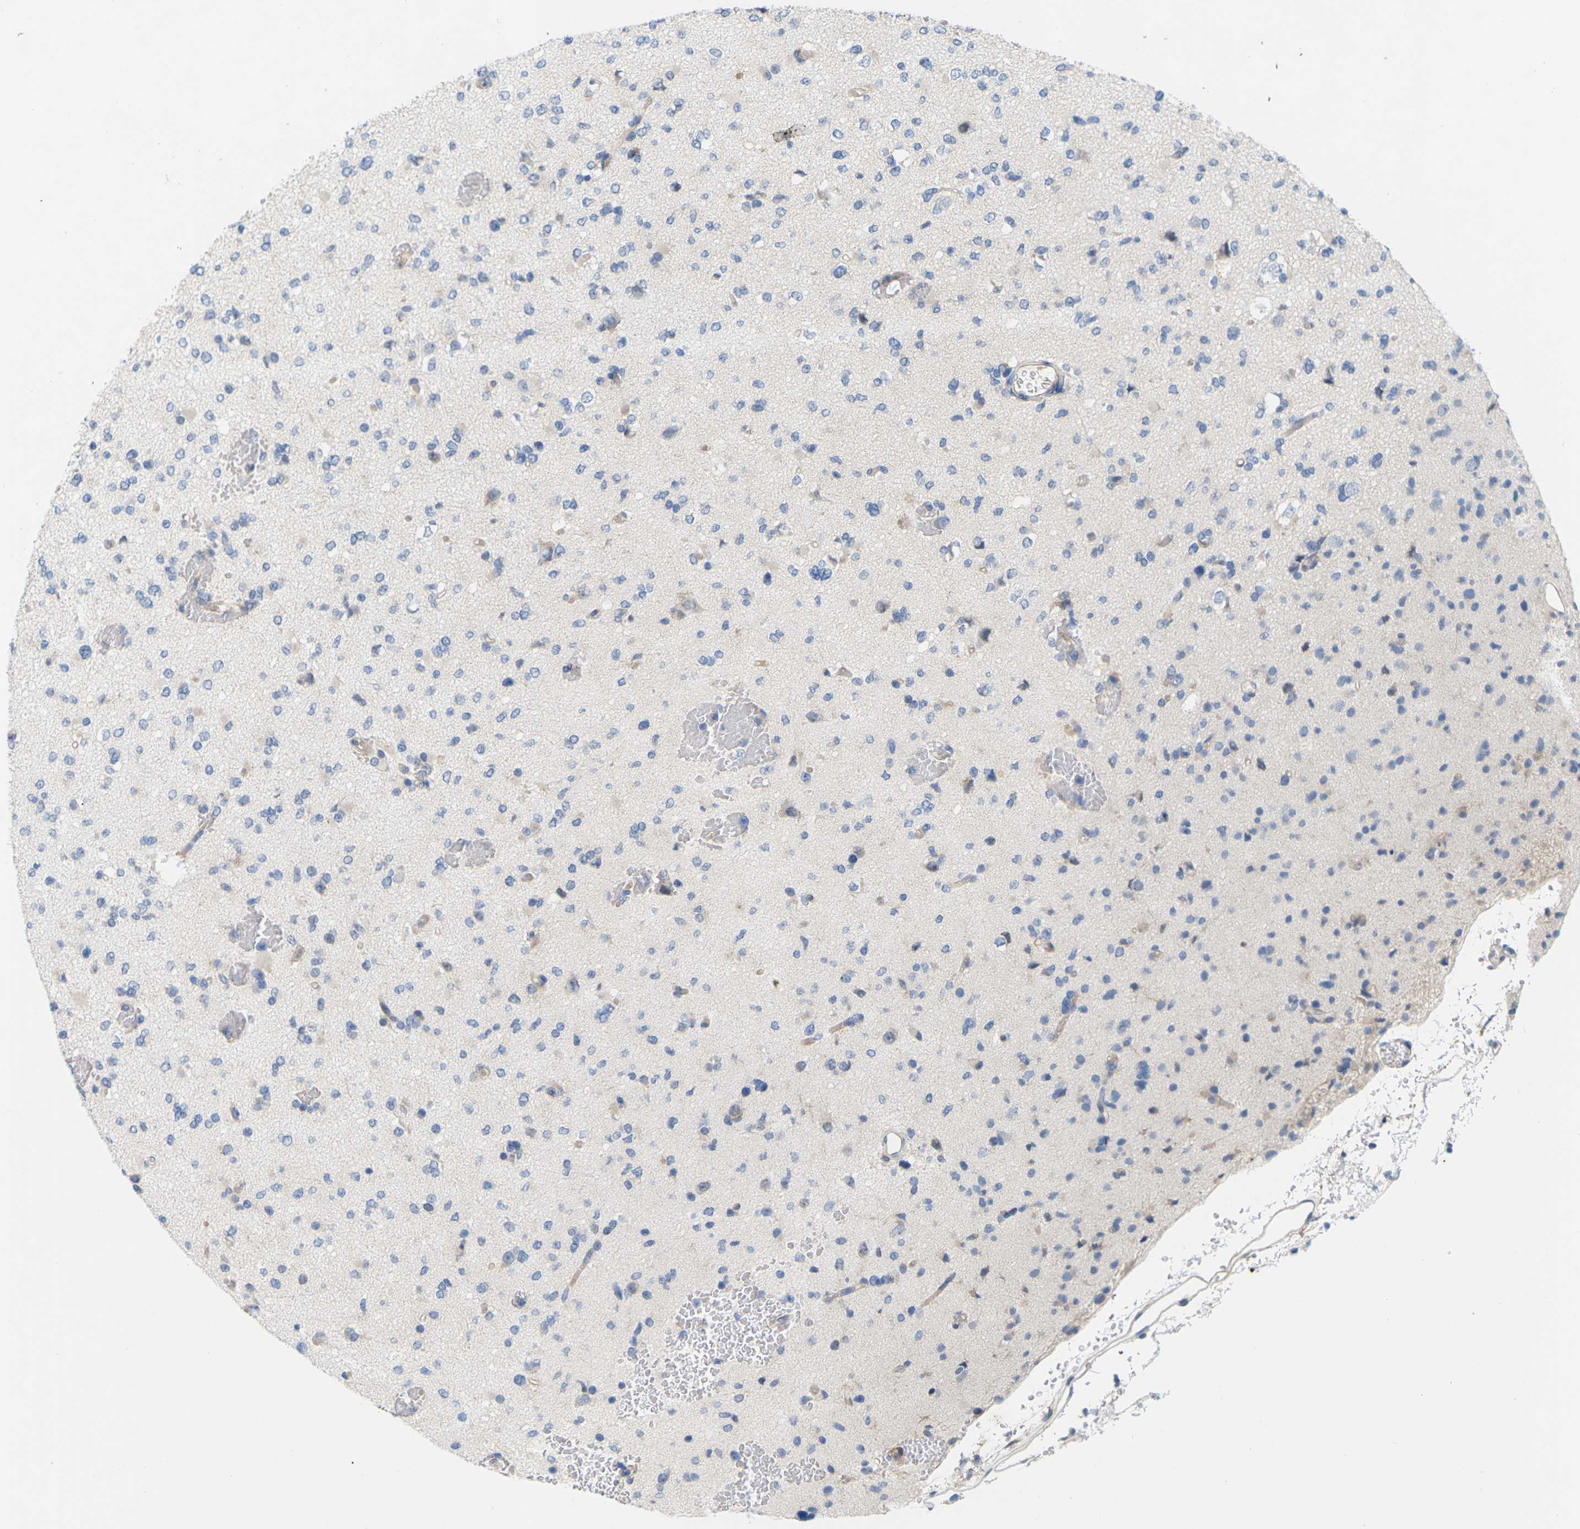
{"staining": {"intensity": "negative", "quantity": "none", "location": "none"}, "tissue": "glioma", "cell_type": "Tumor cells", "image_type": "cancer", "snomed": [{"axis": "morphology", "description": "Glioma, malignant, Low grade"}, {"axis": "topography", "description": "Brain"}], "caption": "IHC image of neoplastic tissue: human glioma stained with DAB (3,3'-diaminobenzidine) shows no significant protein expression in tumor cells. The staining was performed using DAB (3,3'-diaminobenzidine) to visualize the protein expression in brown, while the nuclei were stained in blue with hematoxylin (Magnification: 20x).", "gene": "ITGA5", "patient": {"sex": "female", "age": 22}}